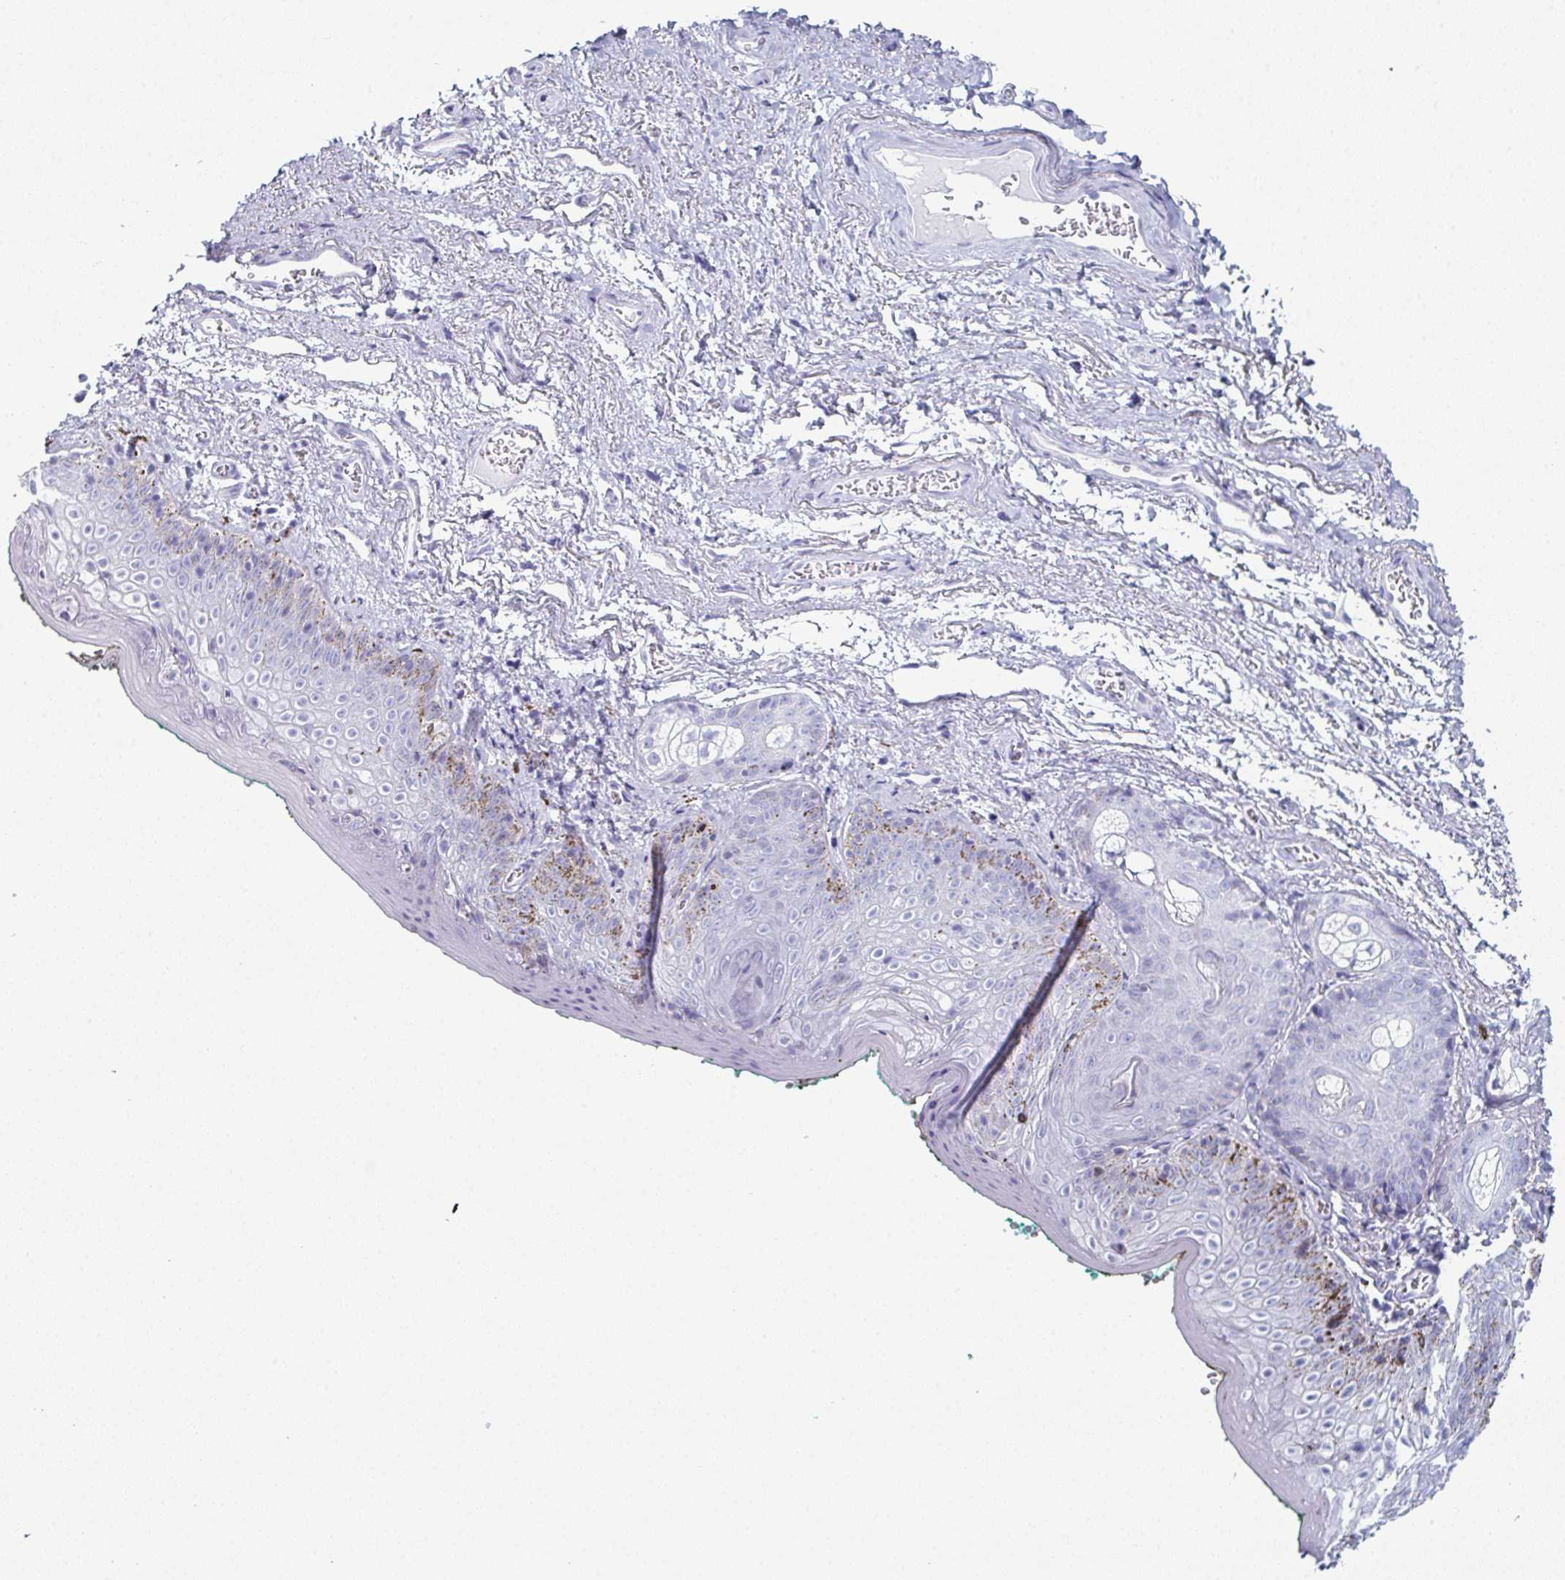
{"staining": {"intensity": "negative", "quantity": "none", "location": "none"}, "tissue": "vagina", "cell_type": "Squamous epithelial cells", "image_type": "normal", "snomed": [{"axis": "morphology", "description": "Normal tissue, NOS"}, {"axis": "topography", "description": "Vulva"}, {"axis": "topography", "description": "Vagina"}, {"axis": "topography", "description": "Peripheral nerve tissue"}], "caption": "IHC of normal human vagina demonstrates no positivity in squamous epithelial cells. (Stains: DAB immunohistochemistry with hematoxylin counter stain, Microscopy: brightfield microscopy at high magnification).", "gene": "ENKUR", "patient": {"sex": "female", "age": 66}}